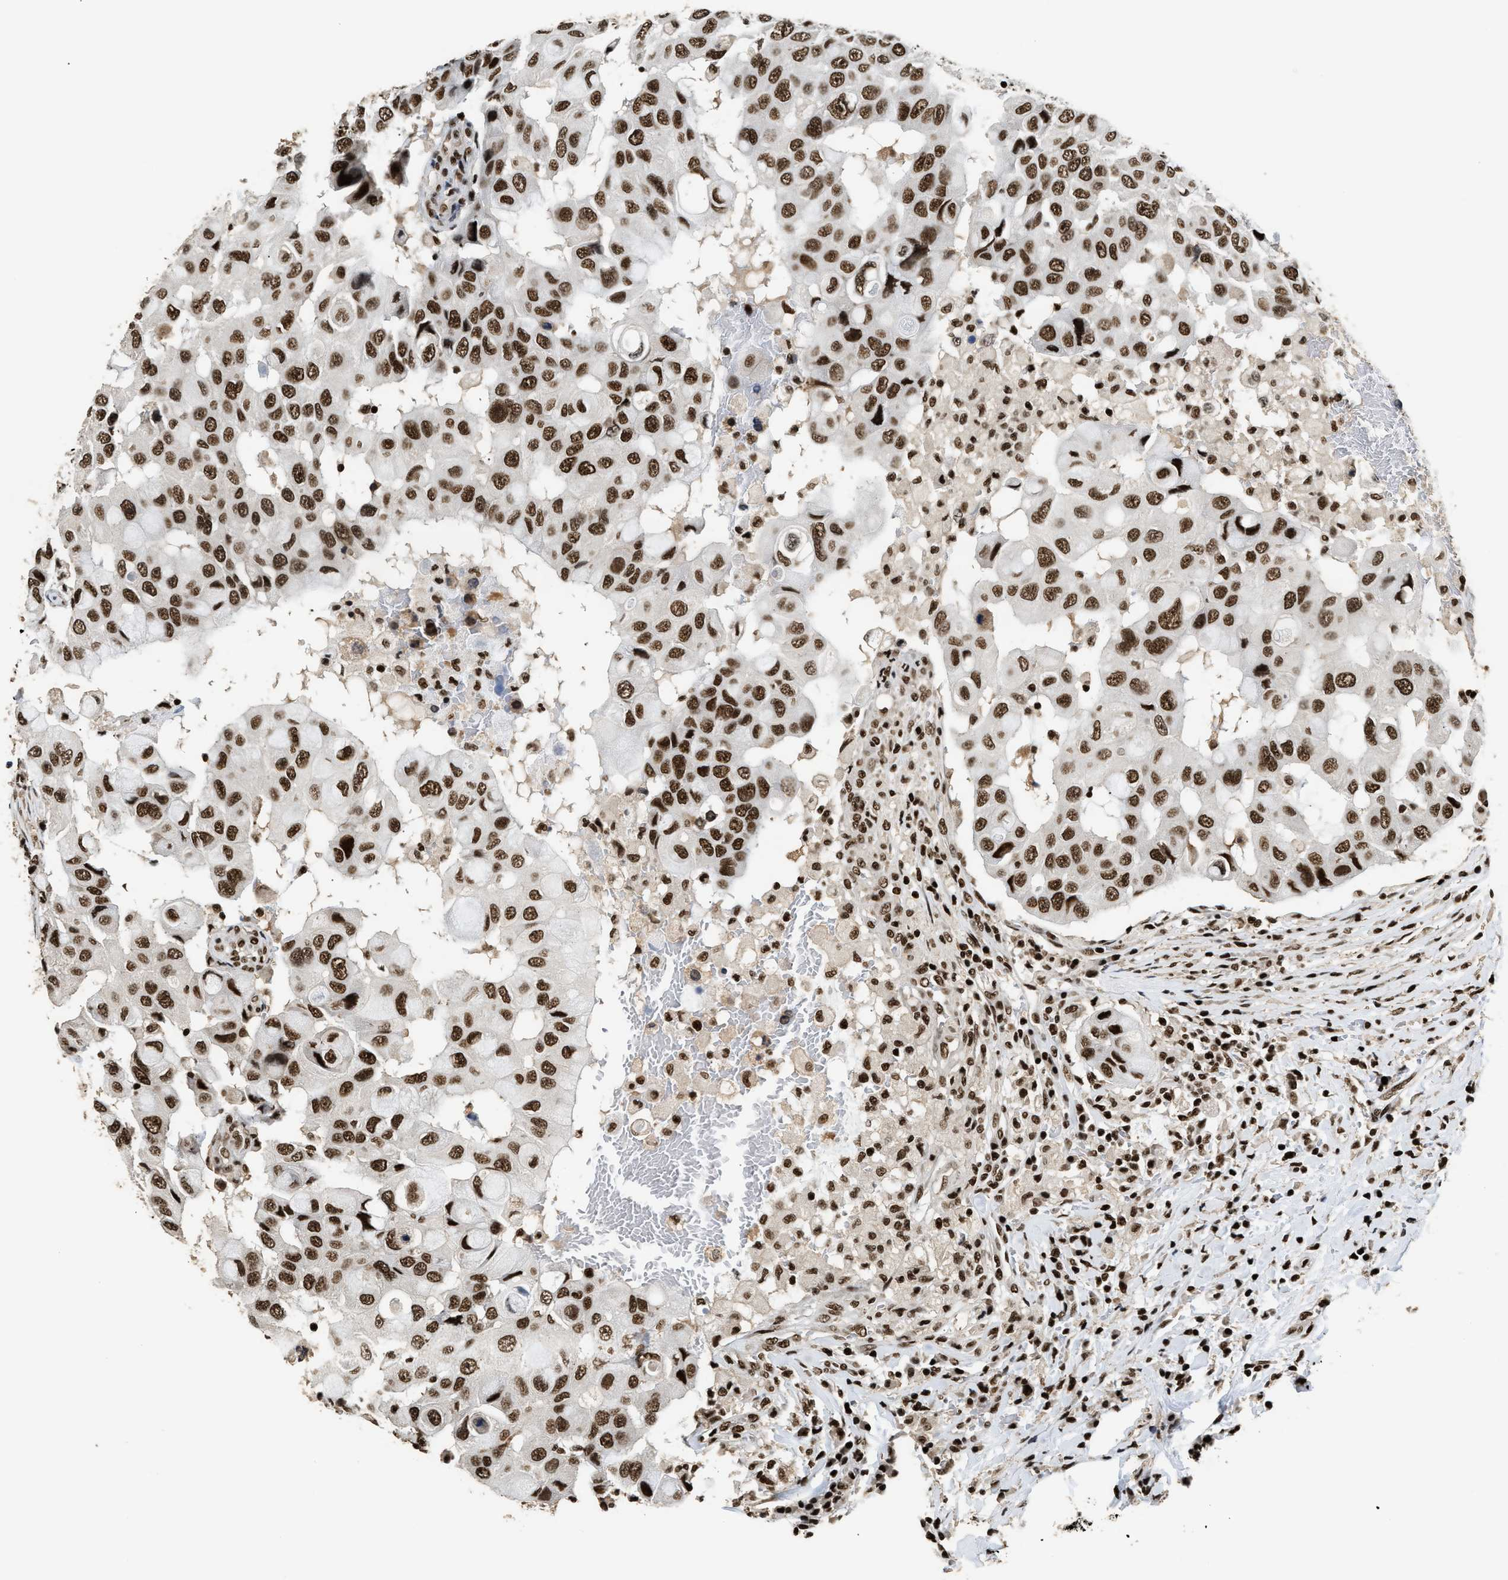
{"staining": {"intensity": "strong", "quantity": ">75%", "location": "nuclear"}, "tissue": "breast cancer", "cell_type": "Tumor cells", "image_type": "cancer", "snomed": [{"axis": "morphology", "description": "Duct carcinoma"}, {"axis": "topography", "description": "Breast"}], "caption": "Strong nuclear protein staining is seen in approximately >75% of tumor cells in breast cancer (infiltrating ductal carcinoma).", "gene": "RAD21", "patient": {"sex": "female", "age": 27}}